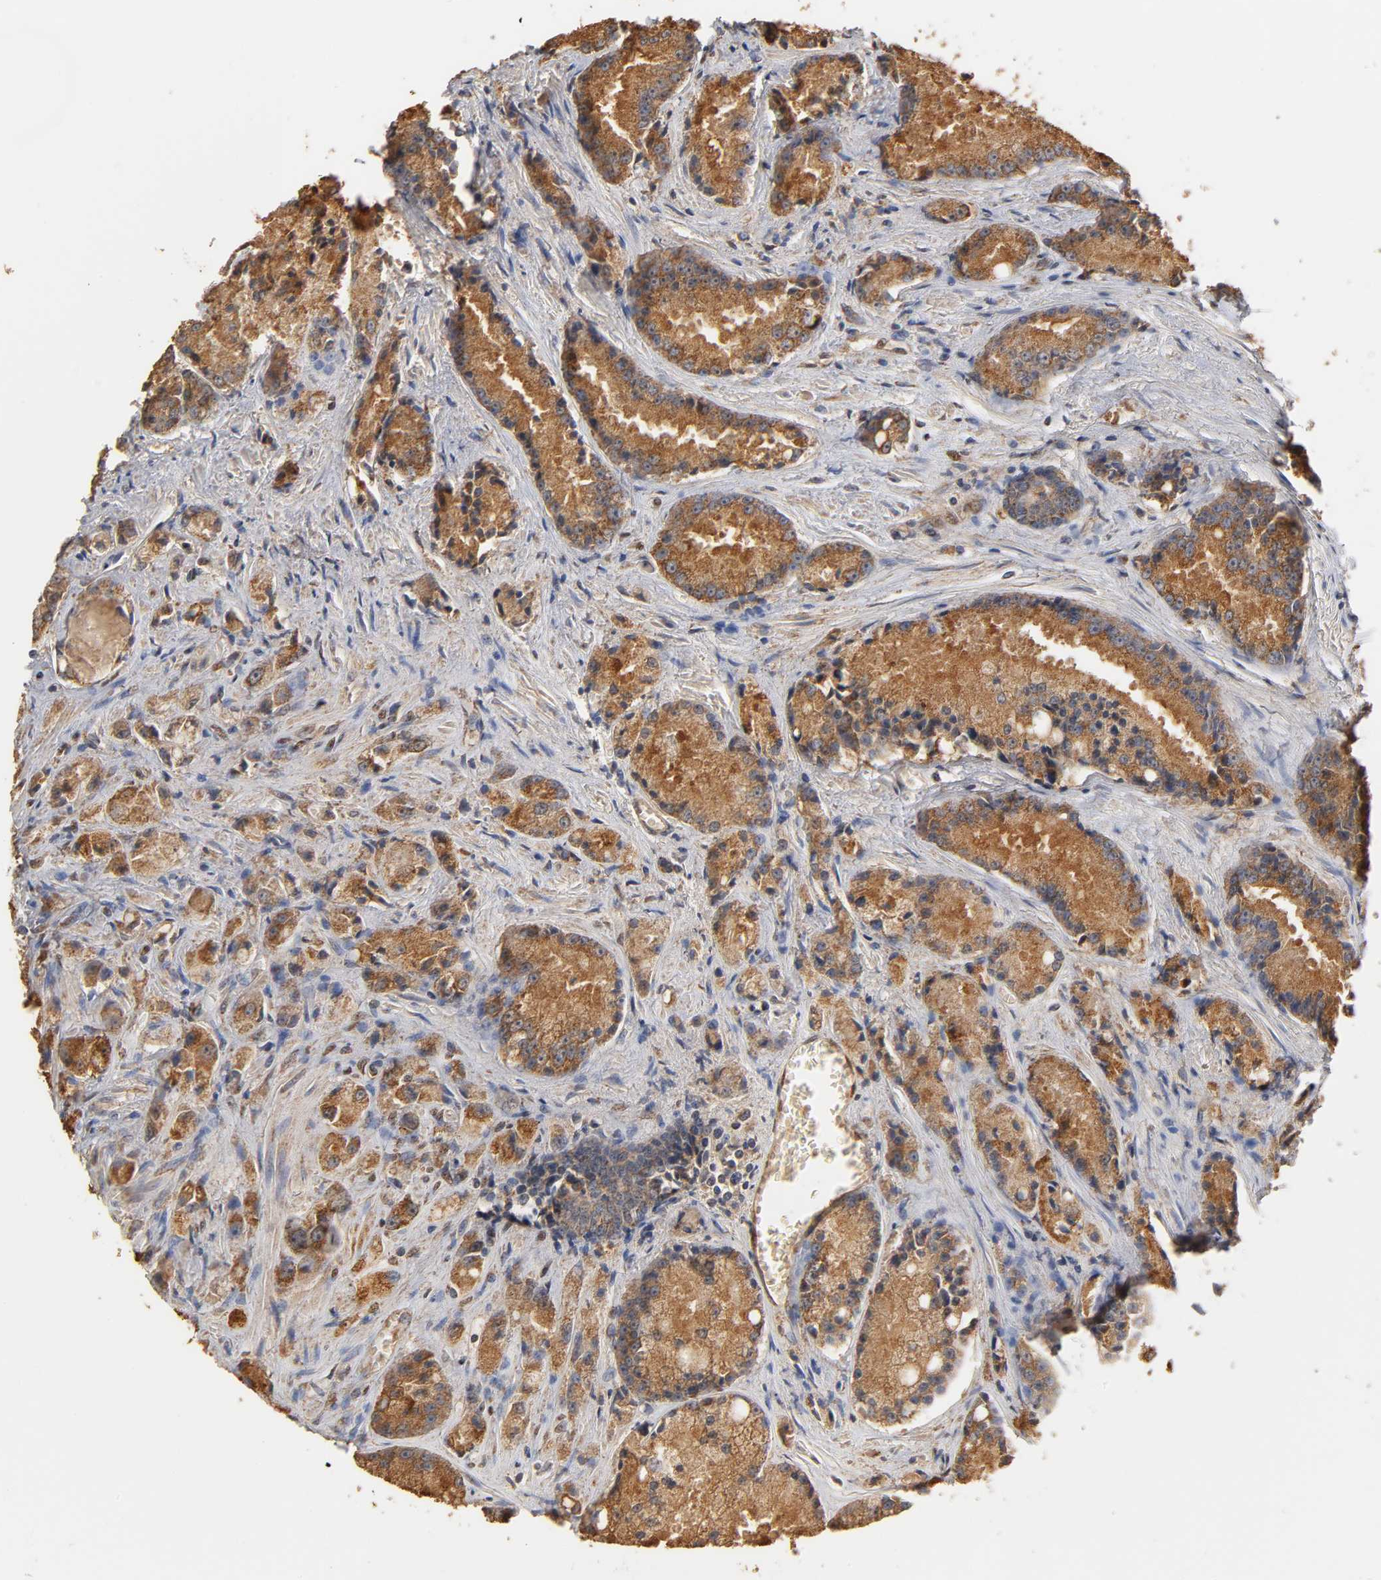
{"staining": {"intensity": "strong", "quantity": ">75%", "location": "cytoplasmic/membranous"}, "tissue": "prostate cancer", "cell_type": "Tumor cells", "image_type": "cancer", "snomed": [{"axis": "morphology", "description": "Adenocarcinoma, Low grade"}, {"axis": "topography", "description": "Prostate"}], "caption": "Immunohistochemical staining of prostate cancer displays strong cytoplasmic/membranous protein staining in about >75% of tumor cells. (brown staining indicates protein expression, while blue staining denotes nuclei).", "gene": "PKN1", "patient": {"sex": "male", "age": 64}}